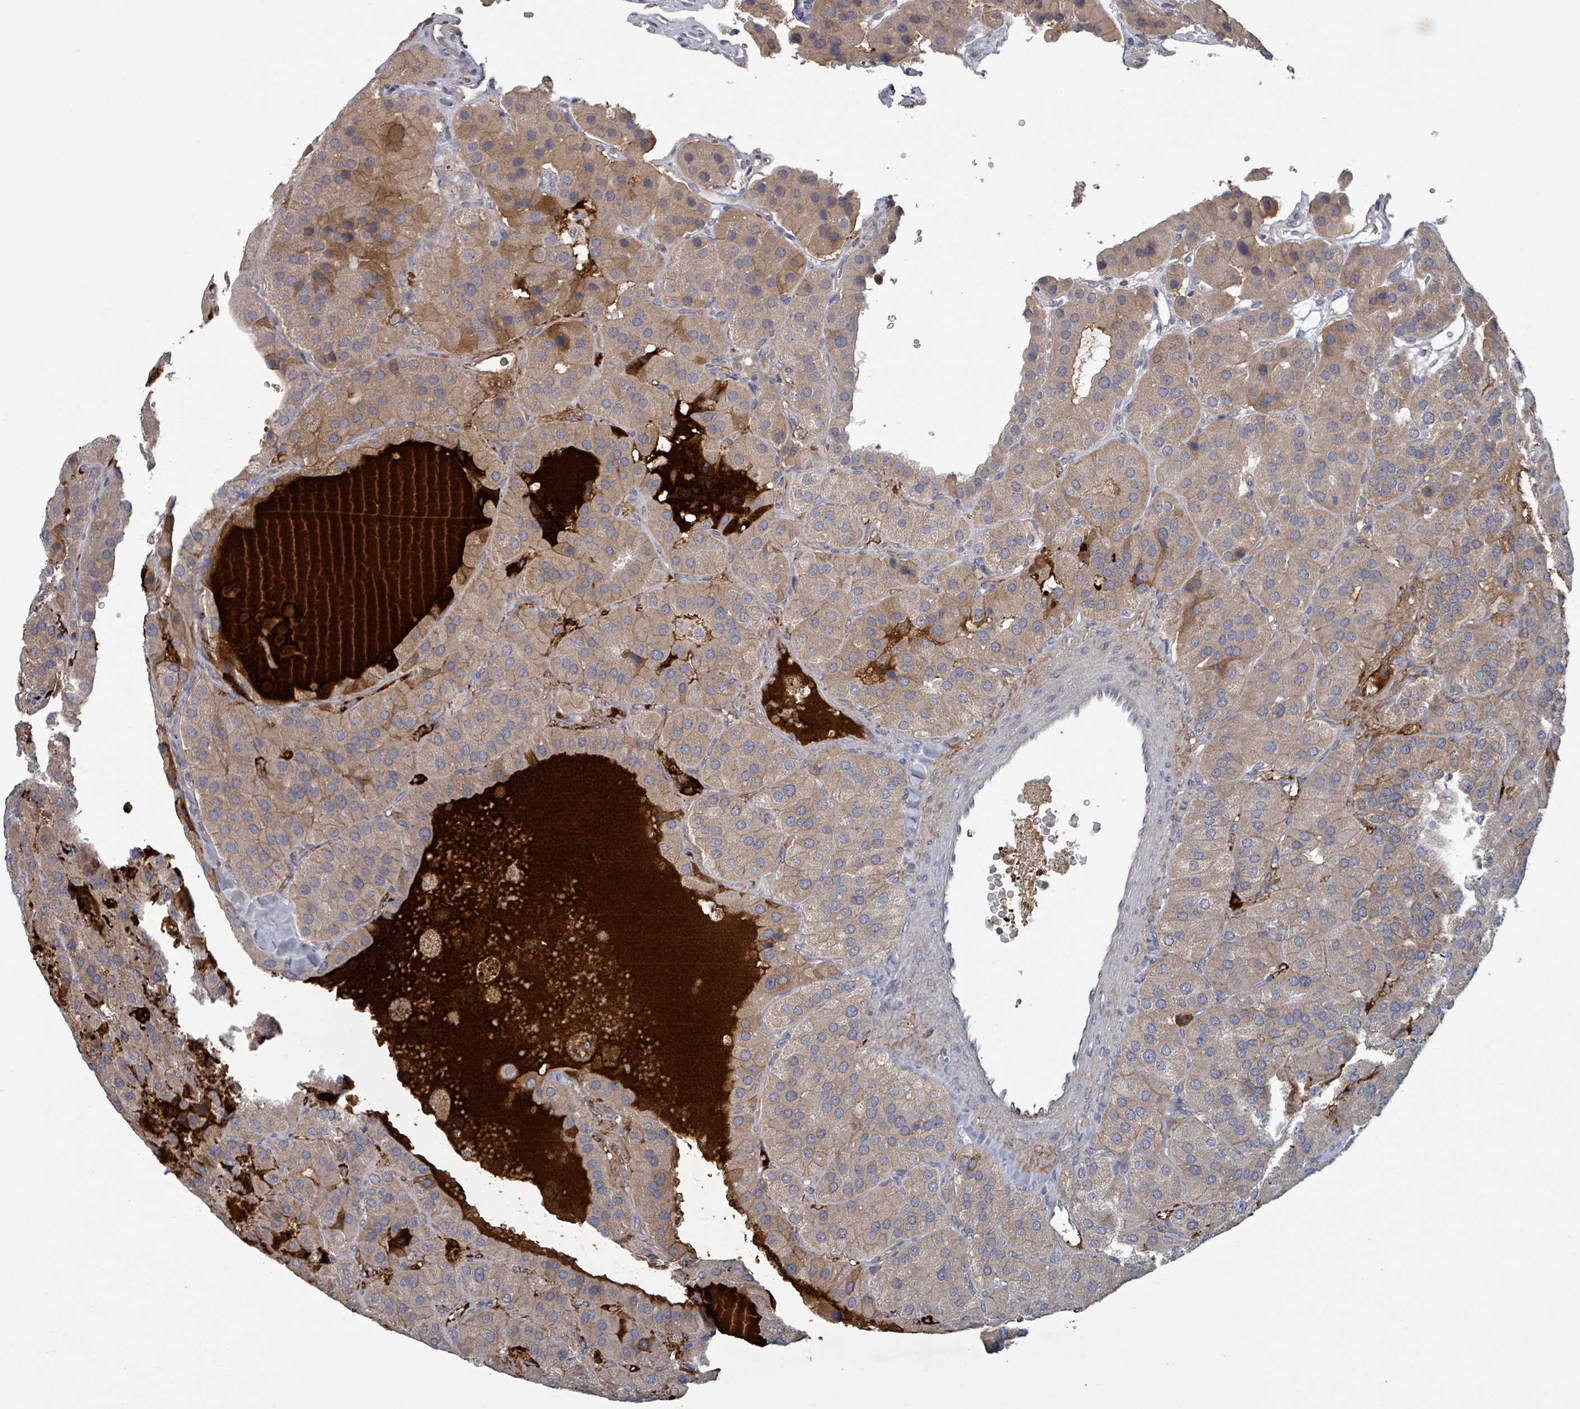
{"staining": {"intensity": "weak", "quantity": ">75%", "location": "cytoplasmic/membranous"}, "tissue": "parathyroid gland", "cell_type": "Glandular cells", "image_type": "normal", "snomed": [{"axis": "morphology", "description": "Normal tissue, NOS"}, {"axis": "morphology", "description": "Adenoma, NOS"}, {"axis": "topography", "description": "Parathyroid gland"}], "caption": "Parathyroid gland was stained to show a protein in brown. There is low levels of weak cytoplasmic/membranous positivity in about >75% of glandular cells. (DAB (3,3'-diaminobenzidine) IHC with brightfield microscopy, high magnification).", "gene": "GRM8", "patient": {"sex": "female", "age": 86}}